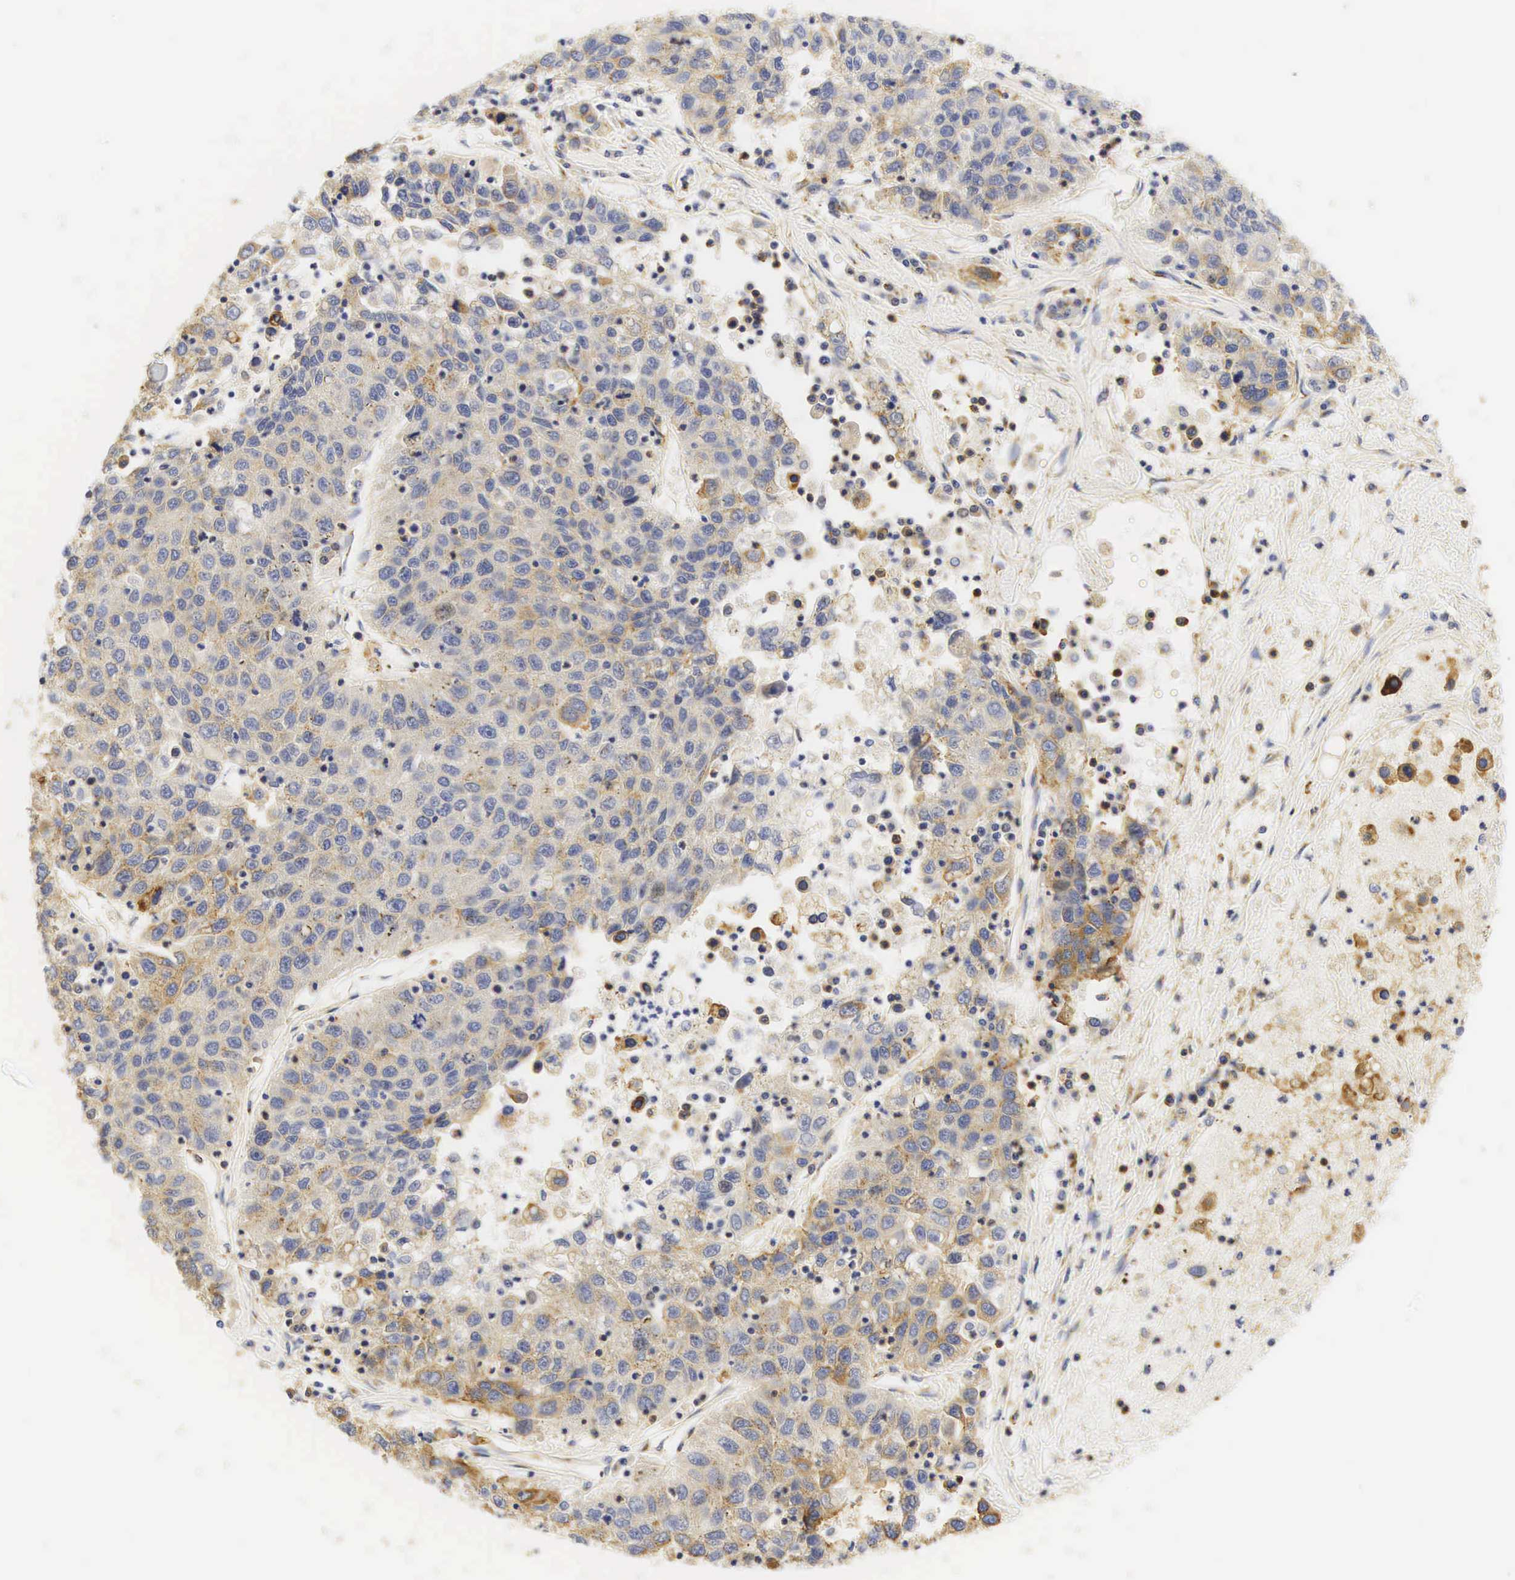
{"staining": {"intensity": "weak", "quantity": "<25%", "location": "cytoplasmic/membranous"}, "tissue": "liver cancer", "cell_type": "Tumor cells", "image_type": "cancer", "snomed": [{"axis": "morphology", "description": "Carcinoma, Hepatocellular, NOS"}, {"axis": "topography", "description": "Liver"}], "caption": "IHC of hepatocellular carcinoma (liver) displays no expression in tumor cells.", "gene": "CD99", "patient": {"sex": "male", "age": 49}}